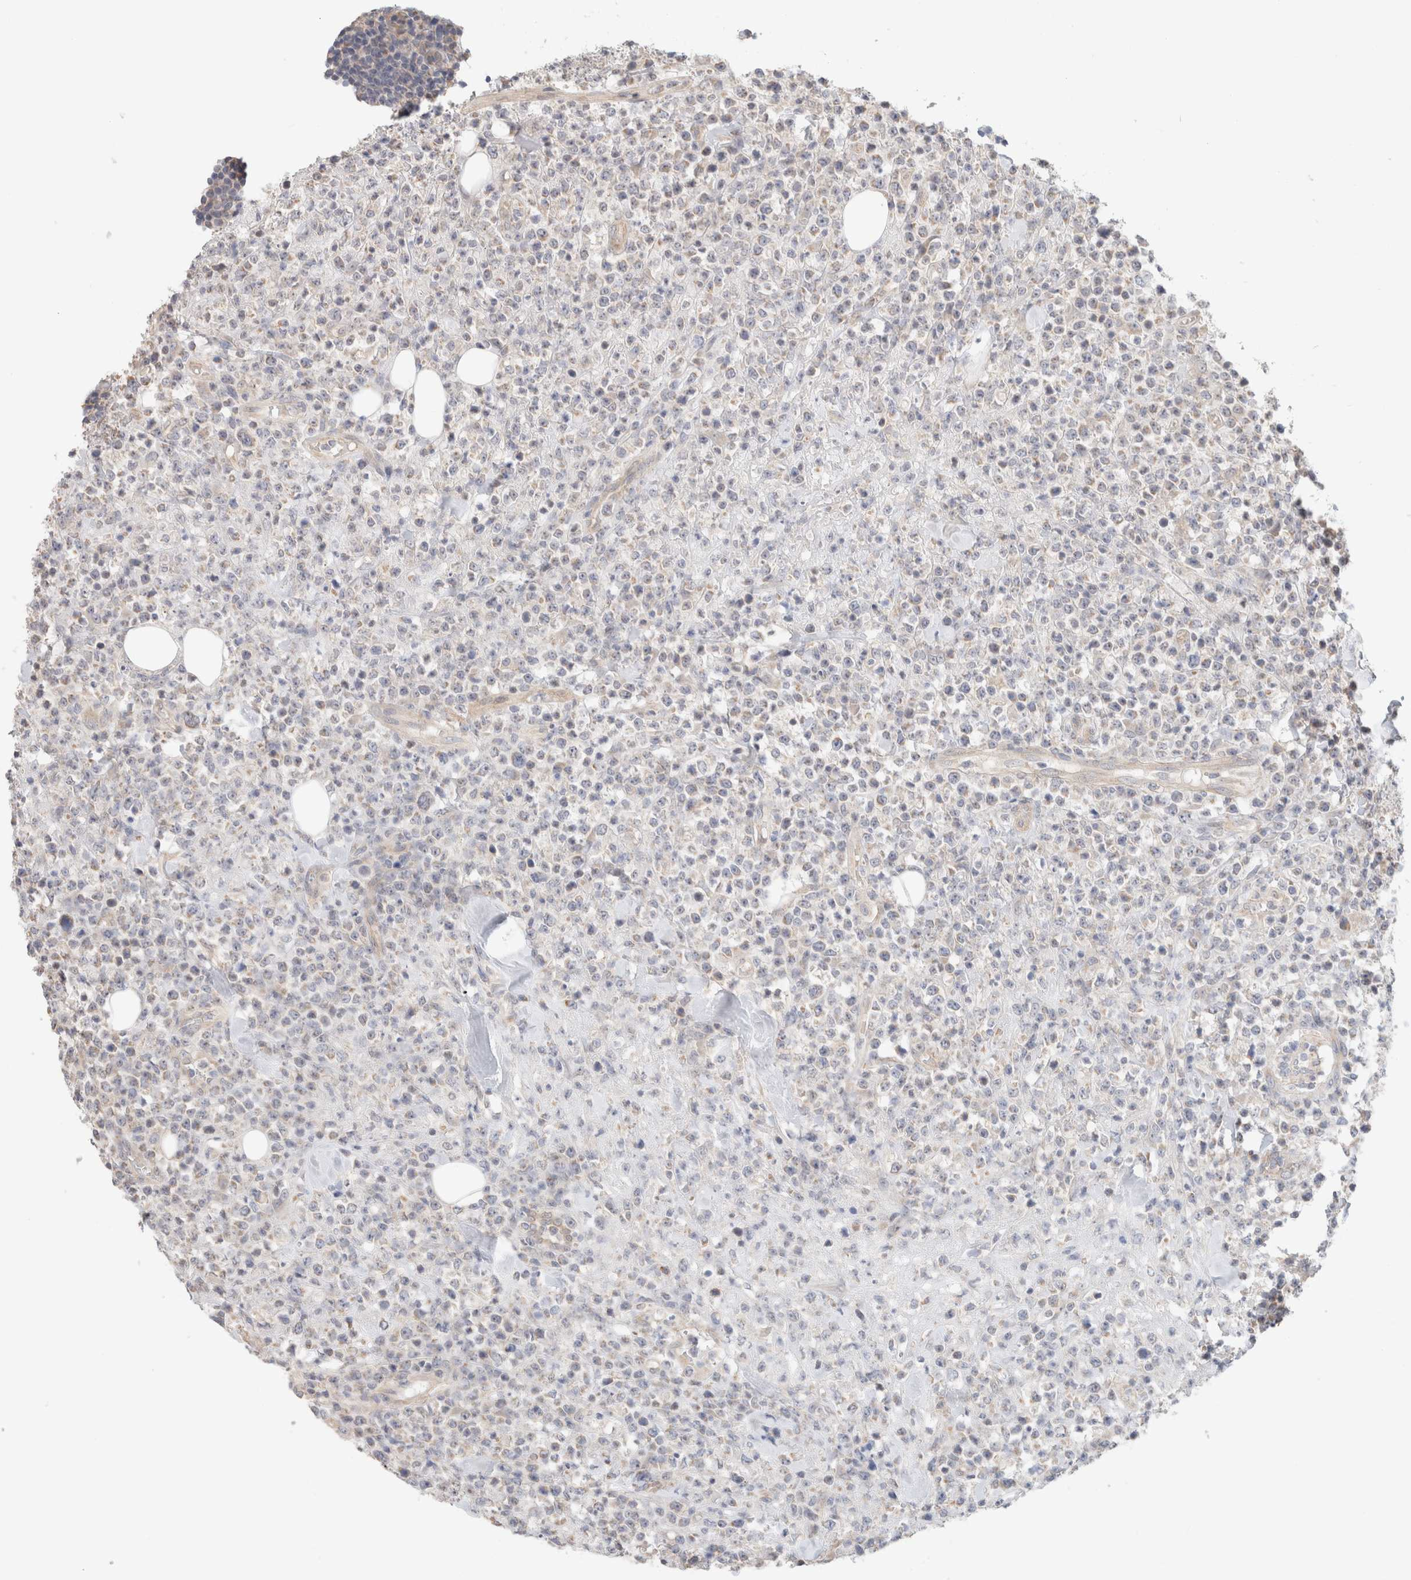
{"staining": {"intensity": "negative", "quantity": "none", "location": "none"}, "tissue": "lymphoma", "cell_type": "Tumor cells", "image_type": "cancer", "snomed": [{"axis": "morphology", "description": "Malignant lymphoma, non-Hodgkin's type, High grade"}, {"axis": "topography", "description": "Colon"}], "caption": "High magnification brightfield microscopy of lymphoma stained with DAB (3,3'-diaminobenzidine) (brown) and counterstained with hematoxylin (blue): tumor cells show no significant positivity.", "gene": "CA13", "patient": {"sex": "female", "age": 53}}